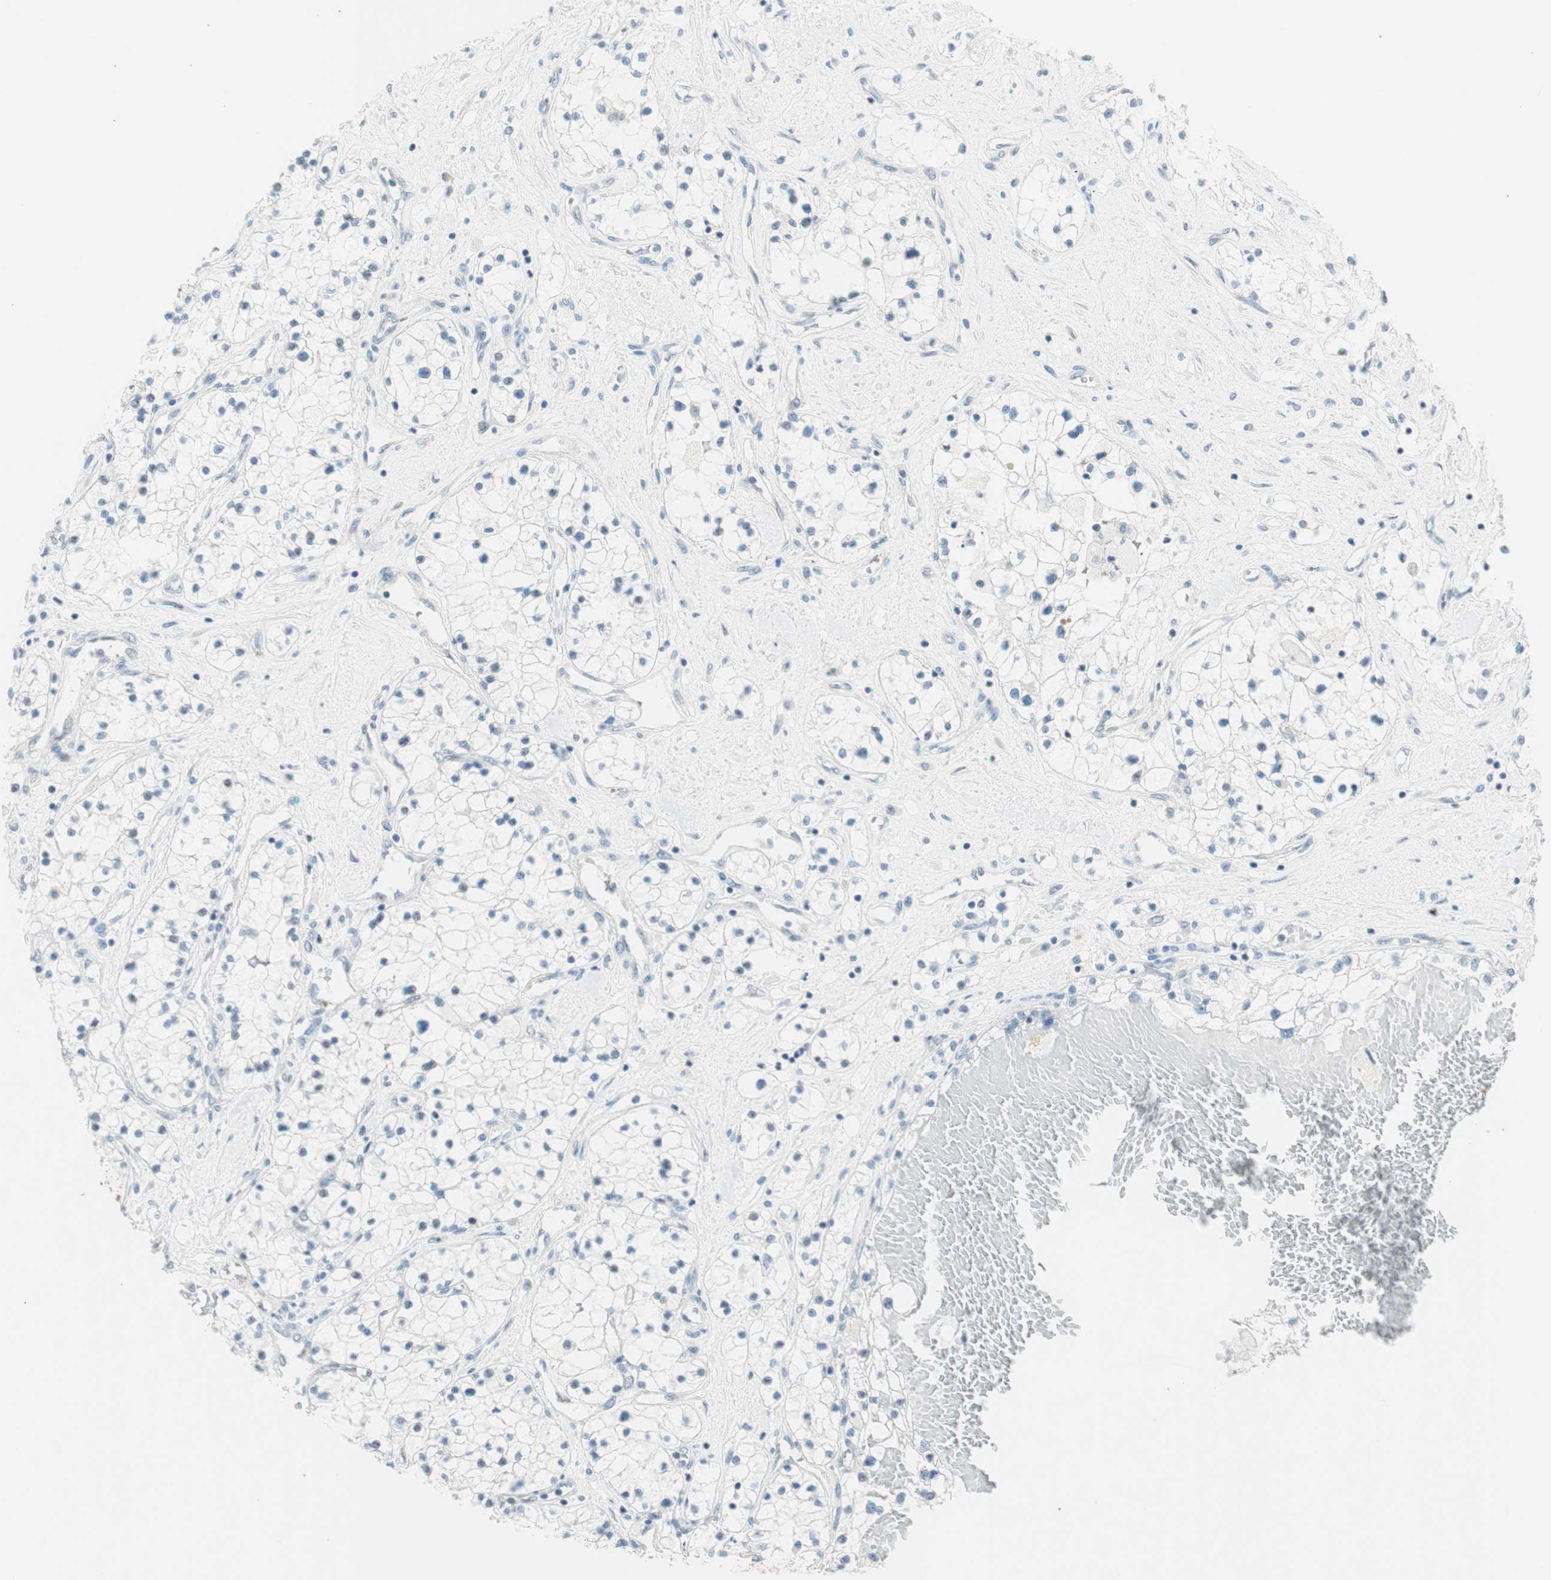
{"staining": {"intensity": "negative", "quantity": "none", "location": "none"}, "tissue": "renal cancer", "cell_type": "Tumor cells", "image_type": "cancer", "snomed": [{"axis": "morphology", "description": "Adenocarcinoma, NOS"}, {"axis": "topography", "description": "Kidney"}], "caption": "A histopathology image of renal cancer (adenocarcinoma) stained for a protein shows no brown staining in tumor cells.", "gene": "GNAO1", "patient": {"sex": "male", "age": 68}}